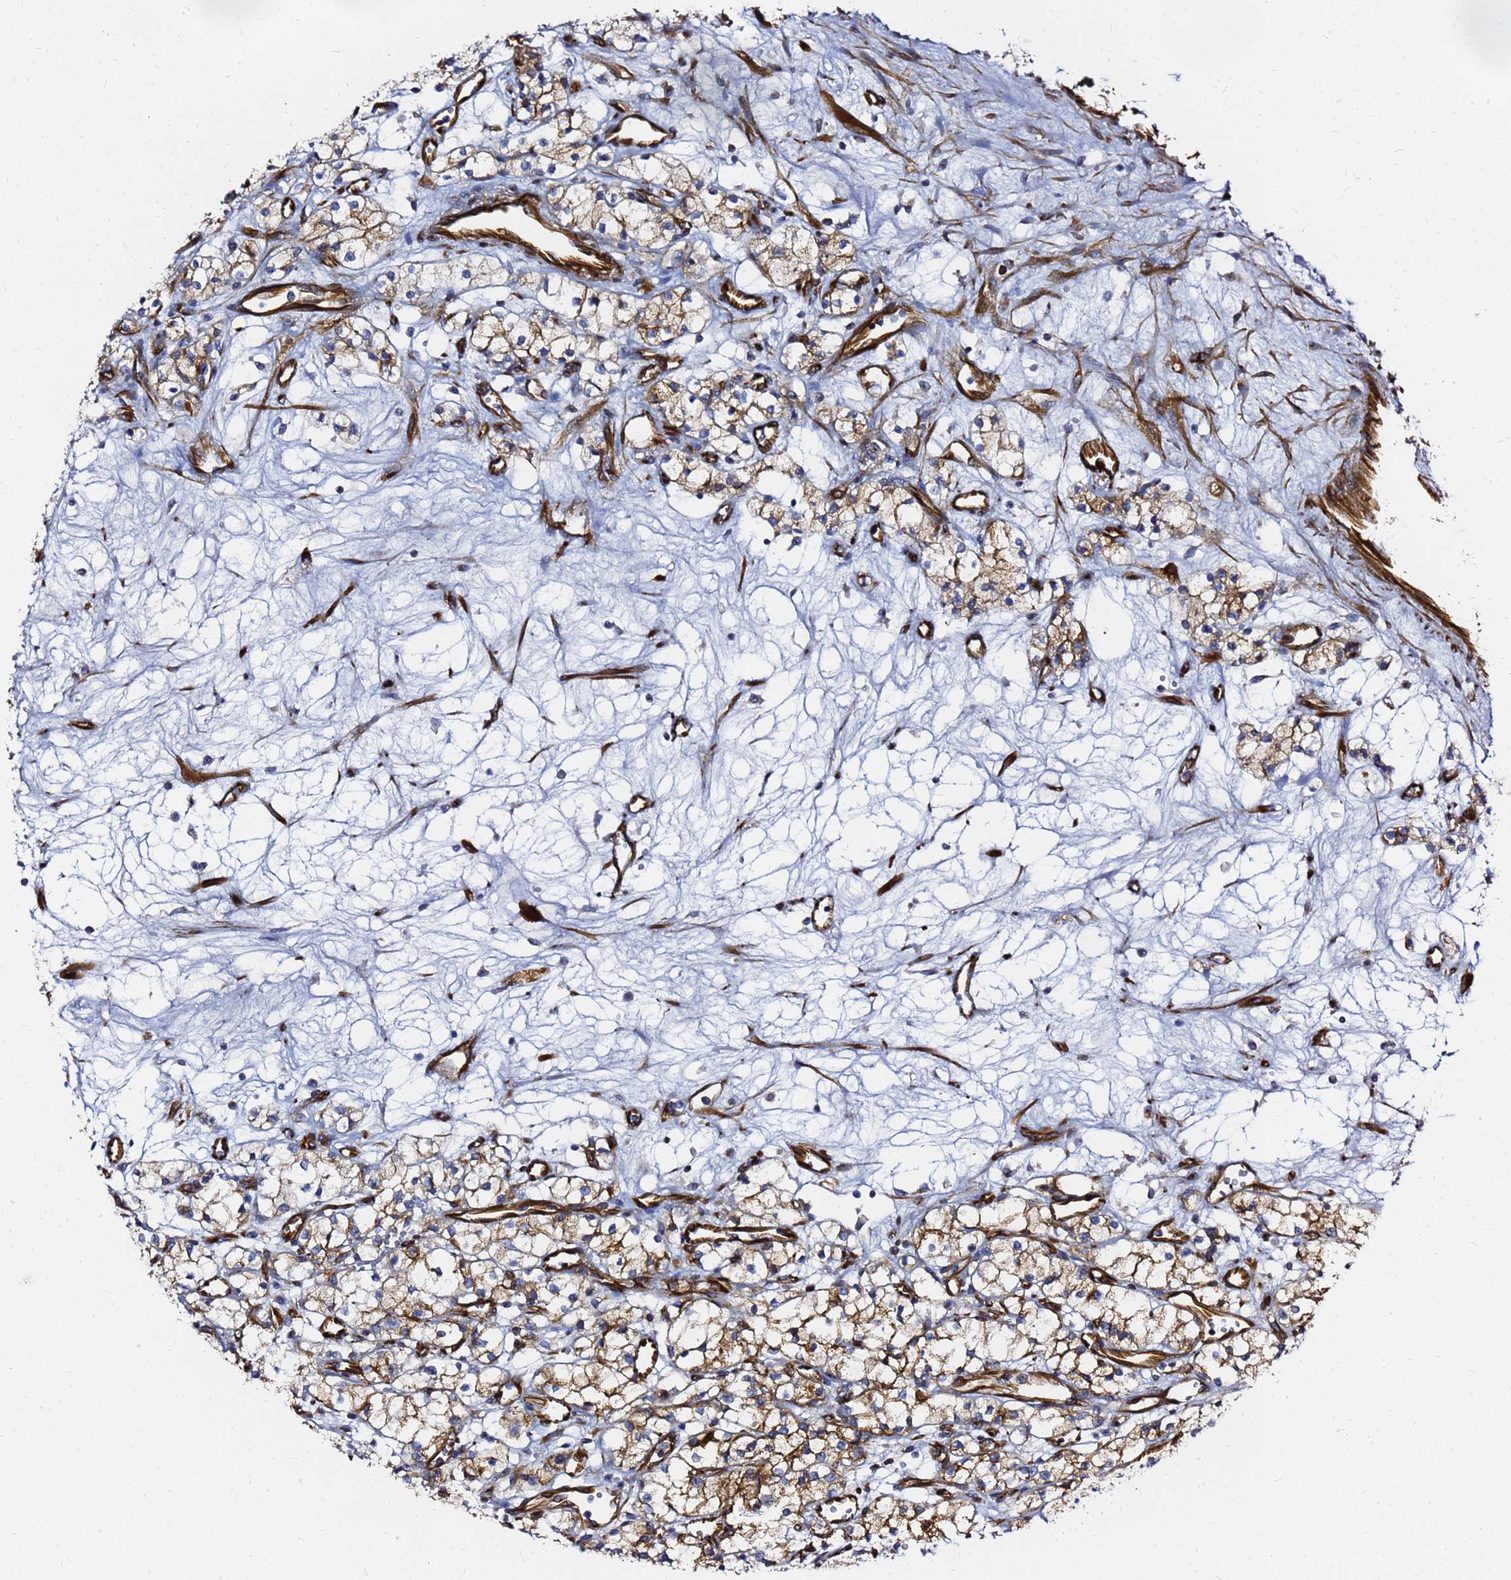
{"staining": {"intensity": "moderate", "quantity": ">75%", "location": "cytoplasmic/membranous"}, "tissue": "renal cancer", "cell_type": "Tumor cells", "image_type": "cancer", "snomed": [{"axis": "morphology", "description": "Adenocarcinoma, NOS"}, {"axis": "topography", "description": "Kidney"}], "caption": "Immunohistochemical staining of renal cancer reveals medium levels of moderate cytoplasmic/membranous protein staining in approximately >75% of tumor cells.", "gene": "TUBA8", "patient": {"sex": "male", "age": 59}}